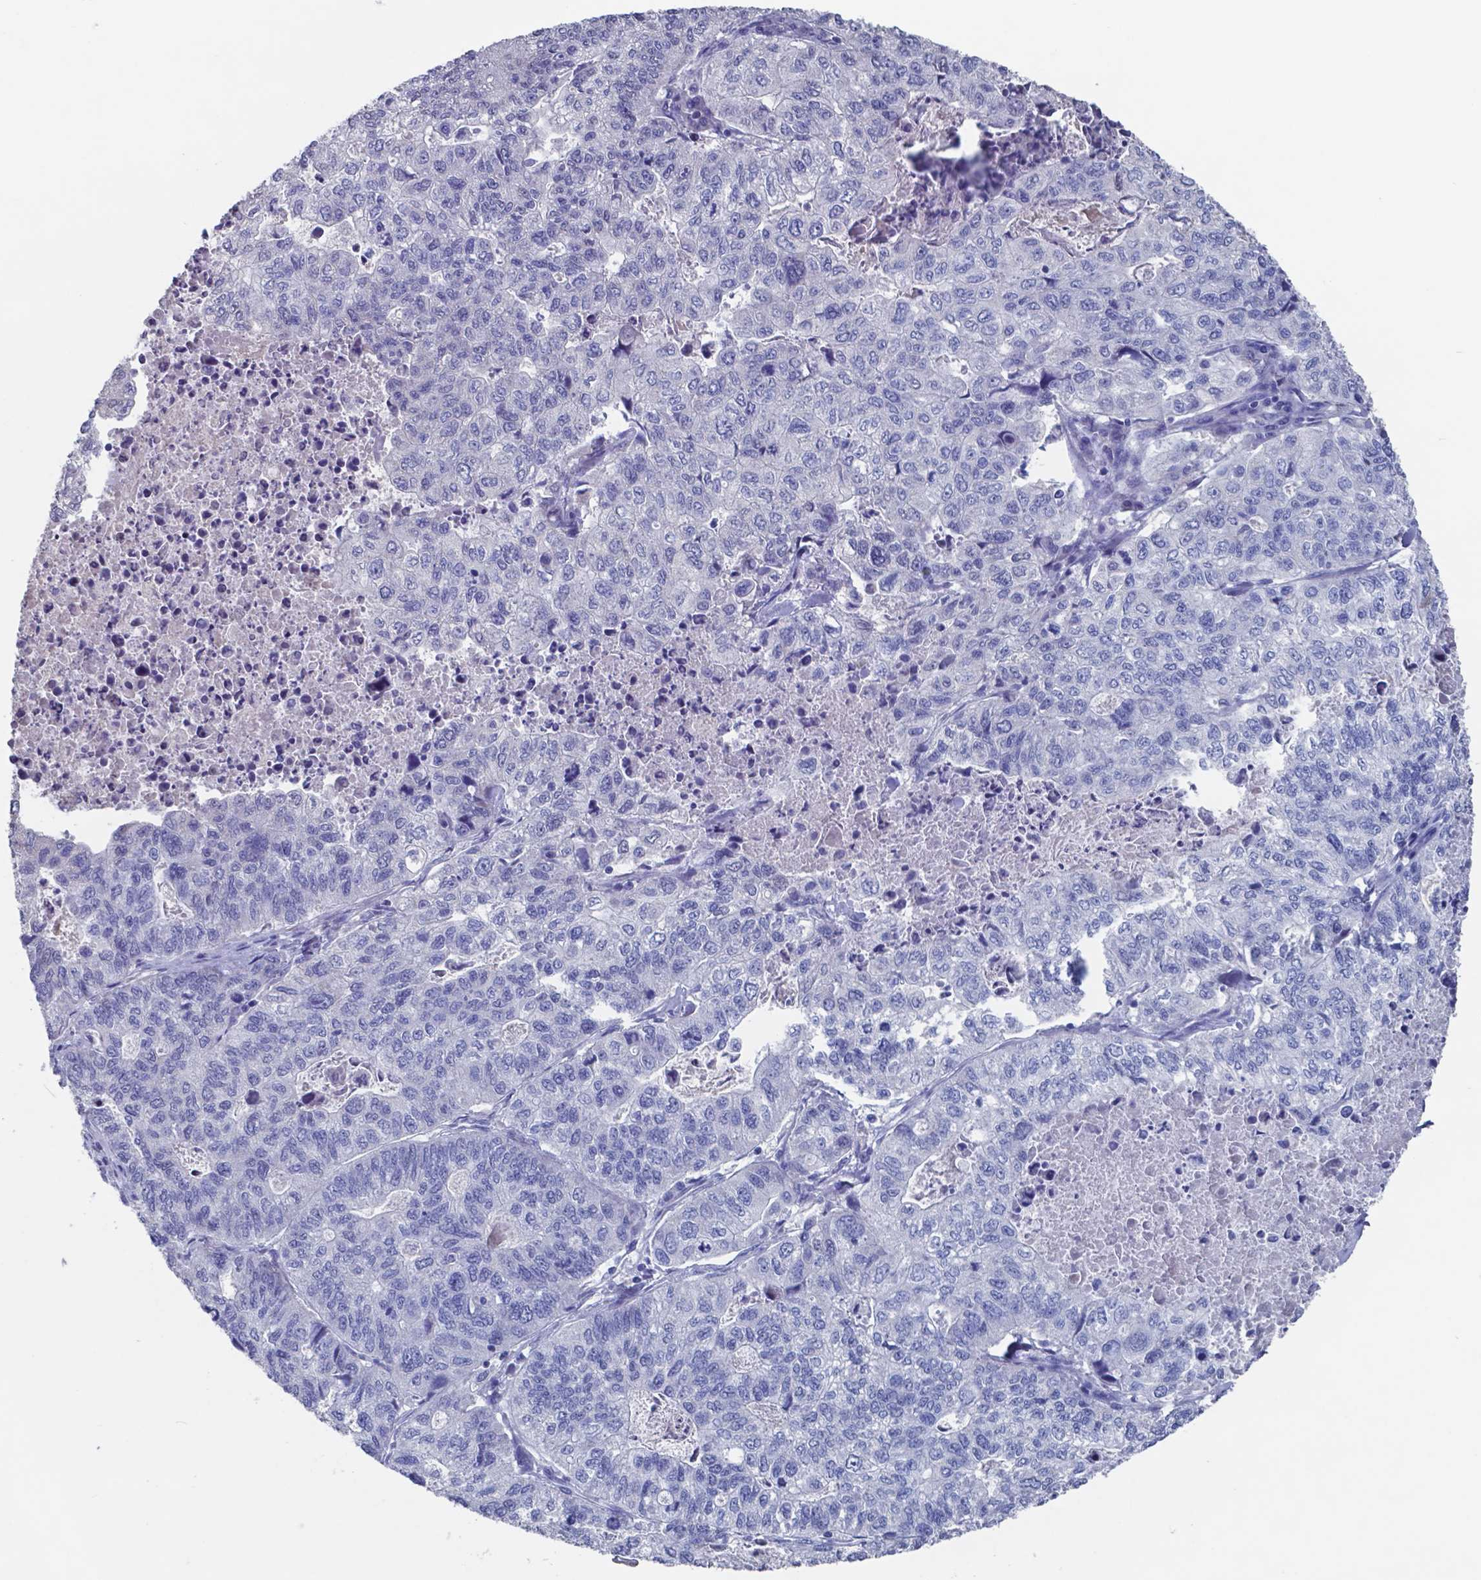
{"staining": {"intensity": "negative", "quantity": "none", "location": "none"}, "tissue": "stomach cancer", "cell_type": "Tumor cells", "image_type": "cancer", "snomed": [{"axis": "morphology", "description": "Adenocarcinoma, NOS"}, {"axis": "topography", "description": "Stomach, upper"}], "caption": "This is a photomicrograph of immunohistochemistry staining of stomach adenocarcinoma, which shows no staining in tumor cells.", "gene": "TTR", "patient": {"sex": "female", "age": 67}}